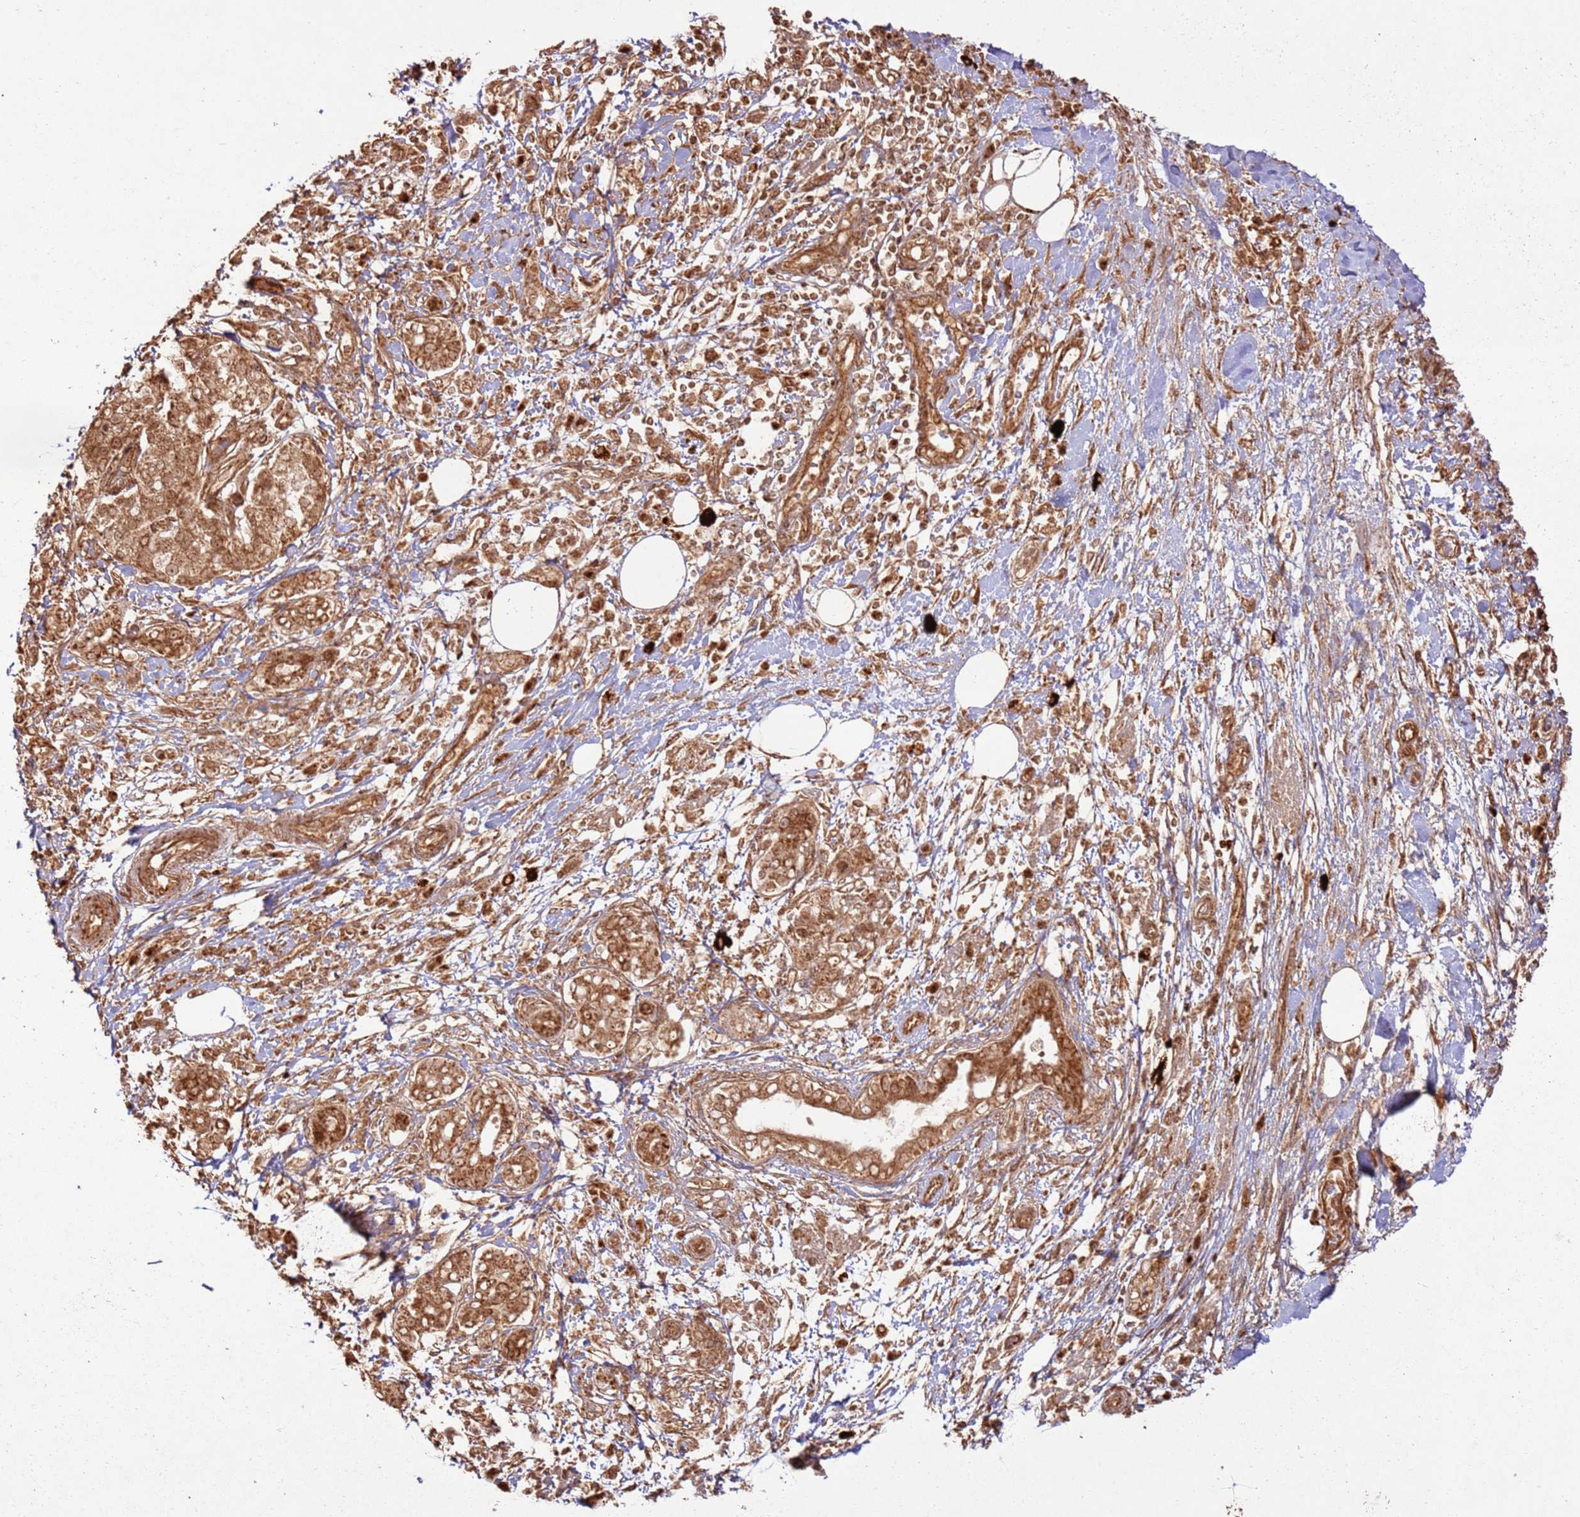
{"staining": {"intensity": "moderate", "quantity": ">75%", "location": "cytoplasmic/membranous"}, "tissue": "pancreatic cancer", "cell_type": "Tumor cells", "image_type": "cancer", "snomed": [{"axis": "morphology", "description": "Adenocarcinoma, NOS"}, {"axis": "topography", "description": "Pancreas"}], "caption": "High-magnification brightfield microscopy of adenocarcinoma (pancreatic) stained with DAB (3,3'-diaminobenzidine) (brown) and counterstained with hematoxylin (blue). tumor cells exhibit moderate cytoplasmic/membranous positivity is appreciated in approximately>75% of cells.", "gene": "TBC1D13", "patient": {"sex": "female", "age": 73}}